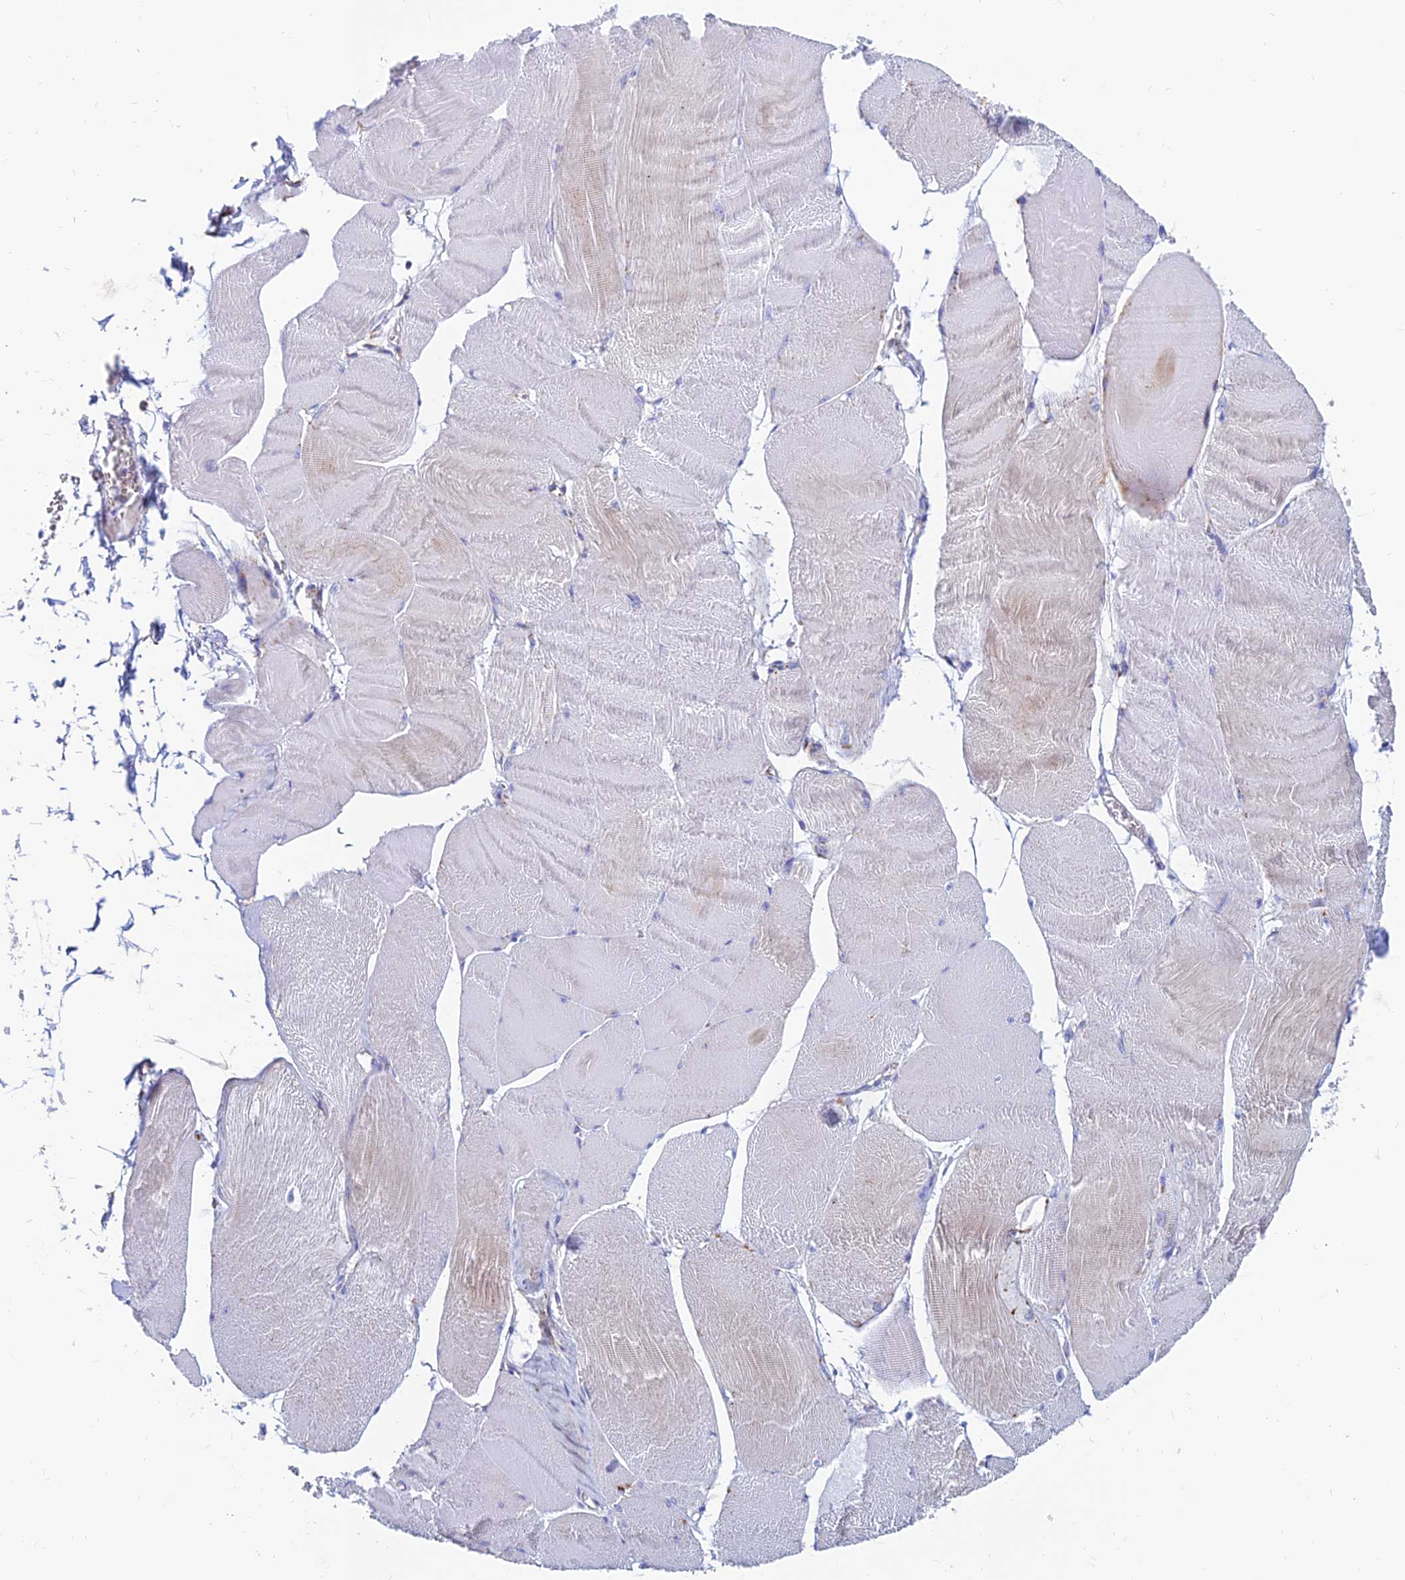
{"staining": {"intensity": "negative", "quantity": "none", "location": "none"}, "tissue": "skeletal muscle", "cell_type": "Myocytes", "image_type": "normal", "snomed": [{"axis": "morphology", "description": "Normal tissue, NOS"}, {"axis": "morphology", "description": "Basal cell carcinoma"}, {"axis": "topography", "description": "Skeletal muscle"}], "caption": "Myocytes show no significant staining in benign skeletal muscle. (DAB (3,3'-diaminobenzidine) immunohistochemistry (IHC) with hematoxylin counter stain).", "gene": "SPNS1", "patient": {"sex": "female", "age": 64}}